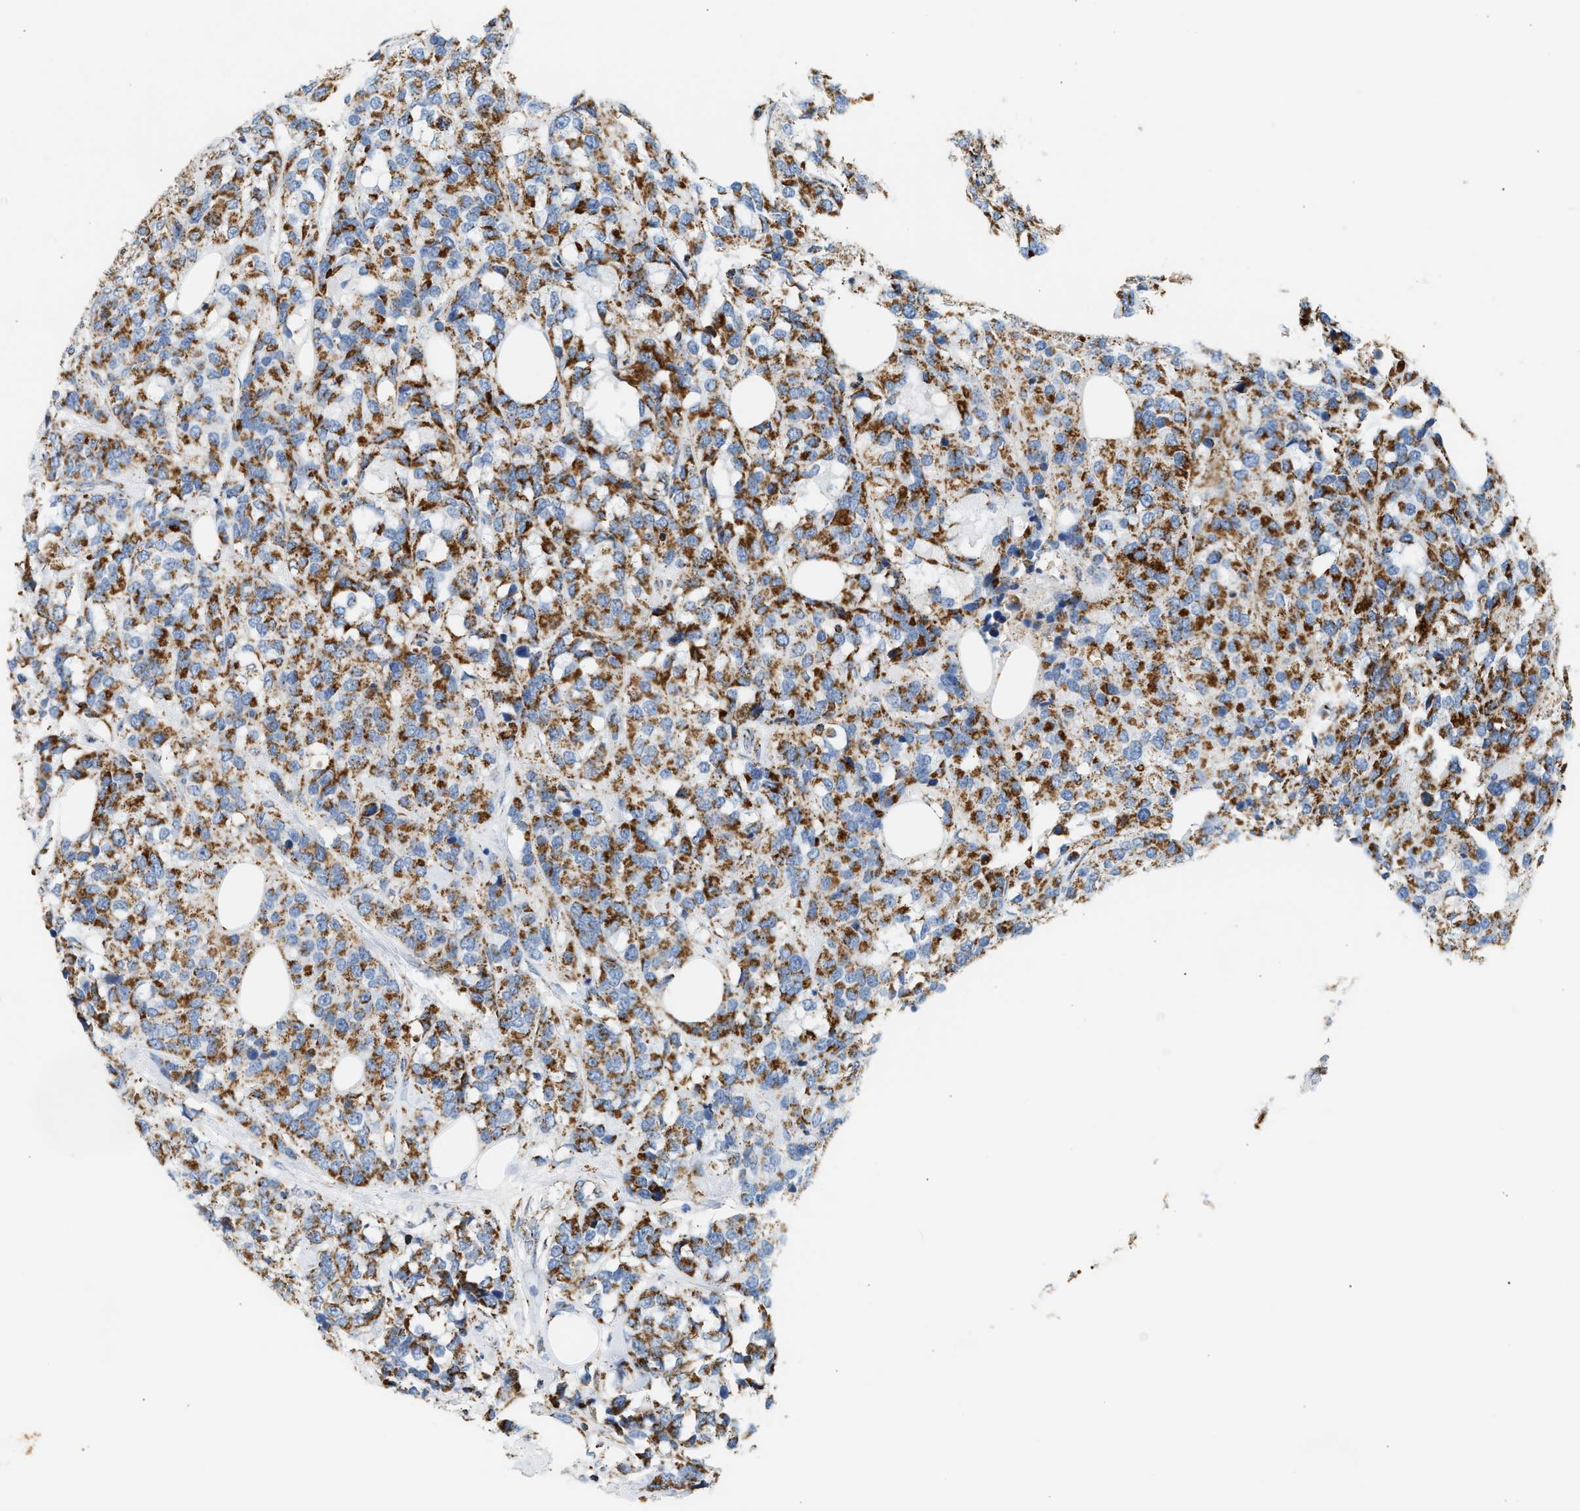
{"staining": {"intensity": "moderate", "quantity": ">75%", "location": "cytoplasmic/membranous"}, "tissue": "breast cancer", "cell_type": "Tumor cells", "image_type": "cancer", "snomed": [{"axis": "morphology", "description": "Lobular carcinoma"}, {"axis": "topography", "description": "Breast"}], "caption": "This photomicrograph shows breast cancer (lobular carcinoma) stained with immunohistochemistry (IHC) to label a protein in brown. The cytoplasmic/membranous of tumor cells show moderate positivity for the protein. Nuclei are counter-stained blue.", "gene": "OGDH", "patient": {"sex": "female", "age": 59}}